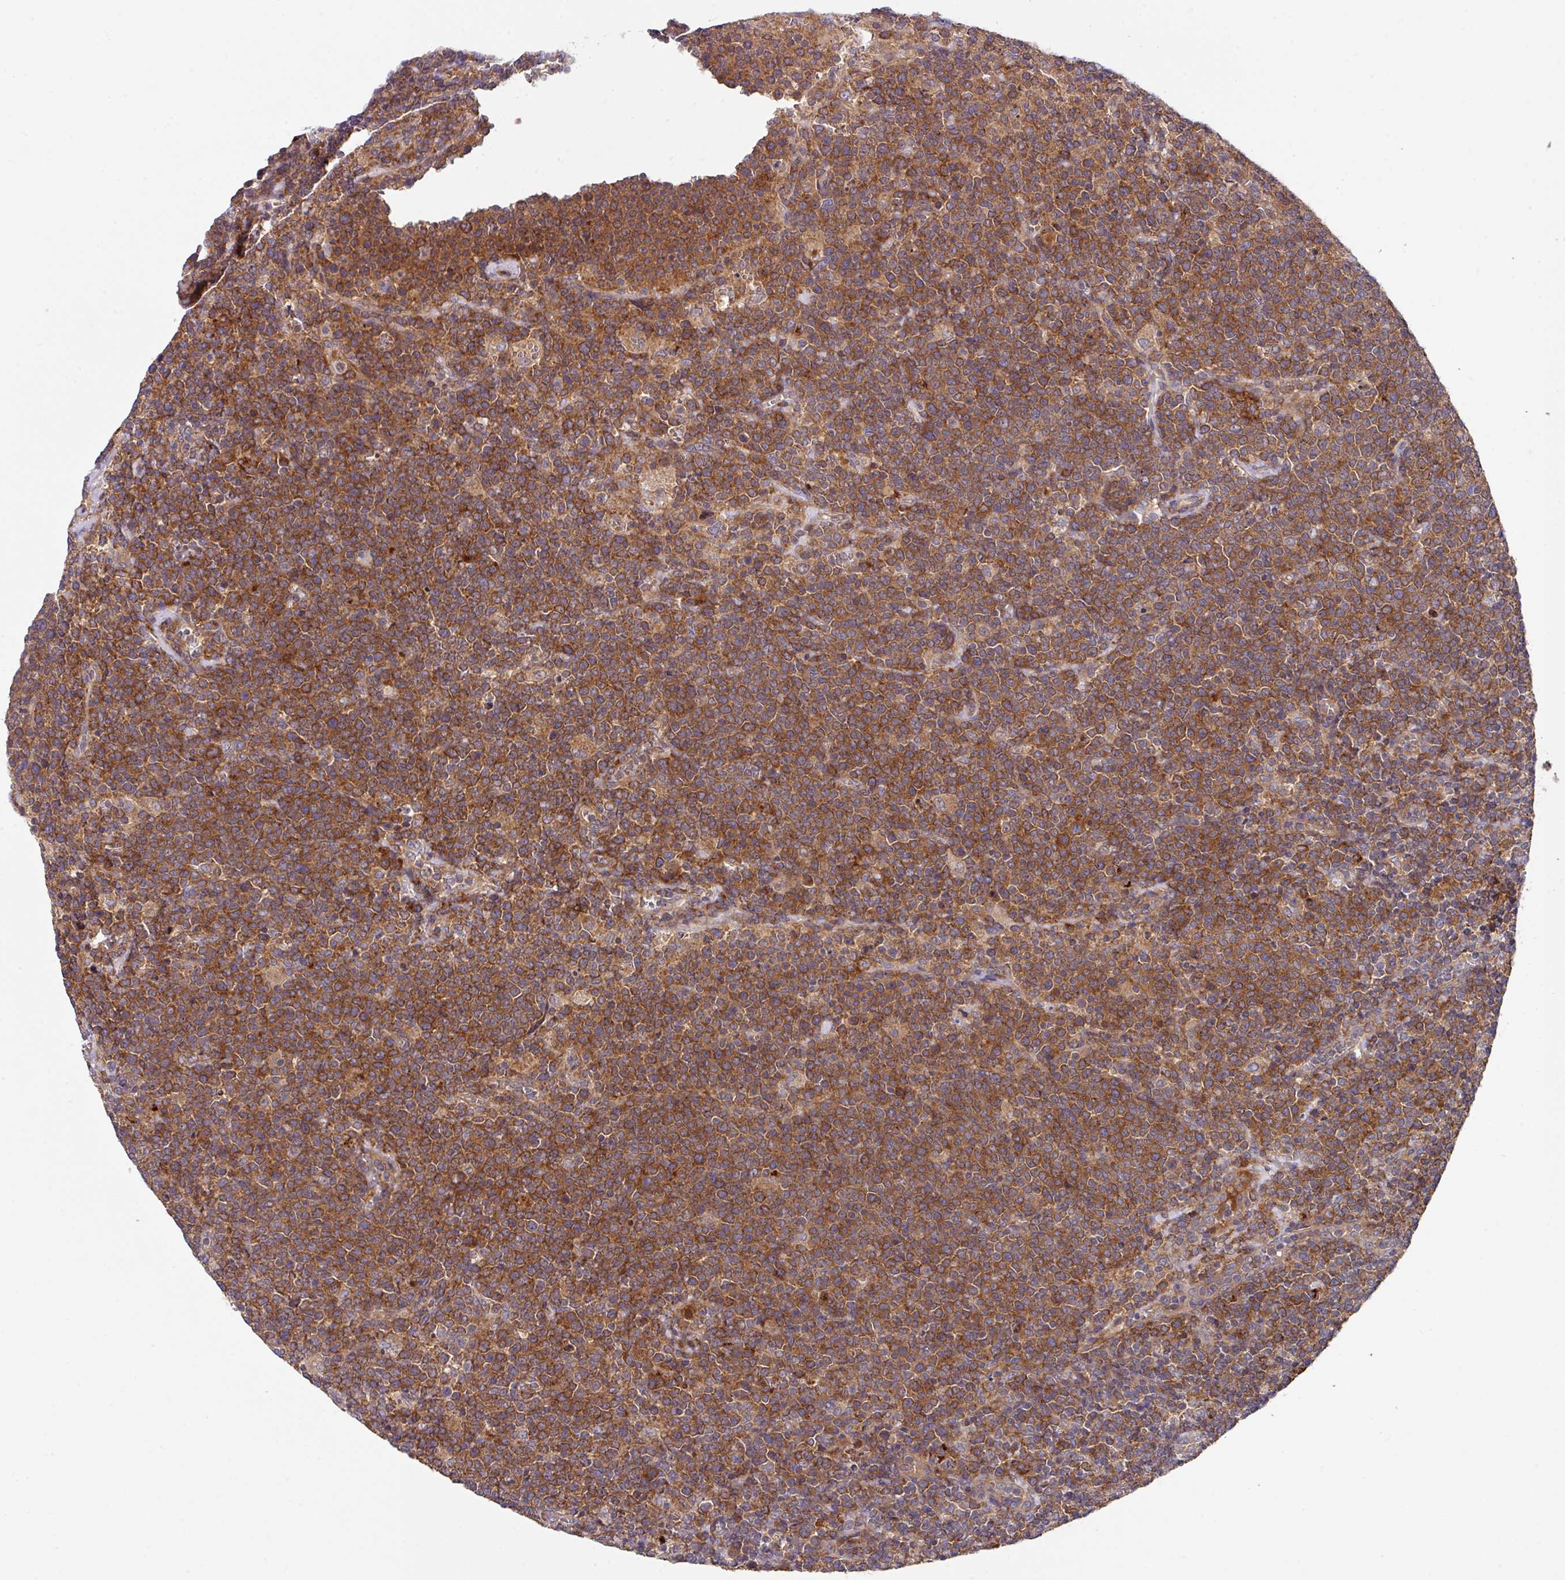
{"staining": {"intensity": "moderate", "quantity": ">75%", "location": "cytoplasmic/membranous"}, "tissue": "lymphoma", "cell_type": "Tumor cells", "image_type": "cancer", "snomed": [{"axis": "morphology", "description": "Malignant lymphoma, non-Hodgkin's type, High grade"}, {"axis": "topography", "description": "Lymph node"}], "caption": "This photomicrograph shows IHC staining of human lymphoma, with medium moderate cytoplasmic/membranous positivity in about >75% of tumor cells.", "gene": "EIF4B", "patient": {"sex": "male", "age": 61}}